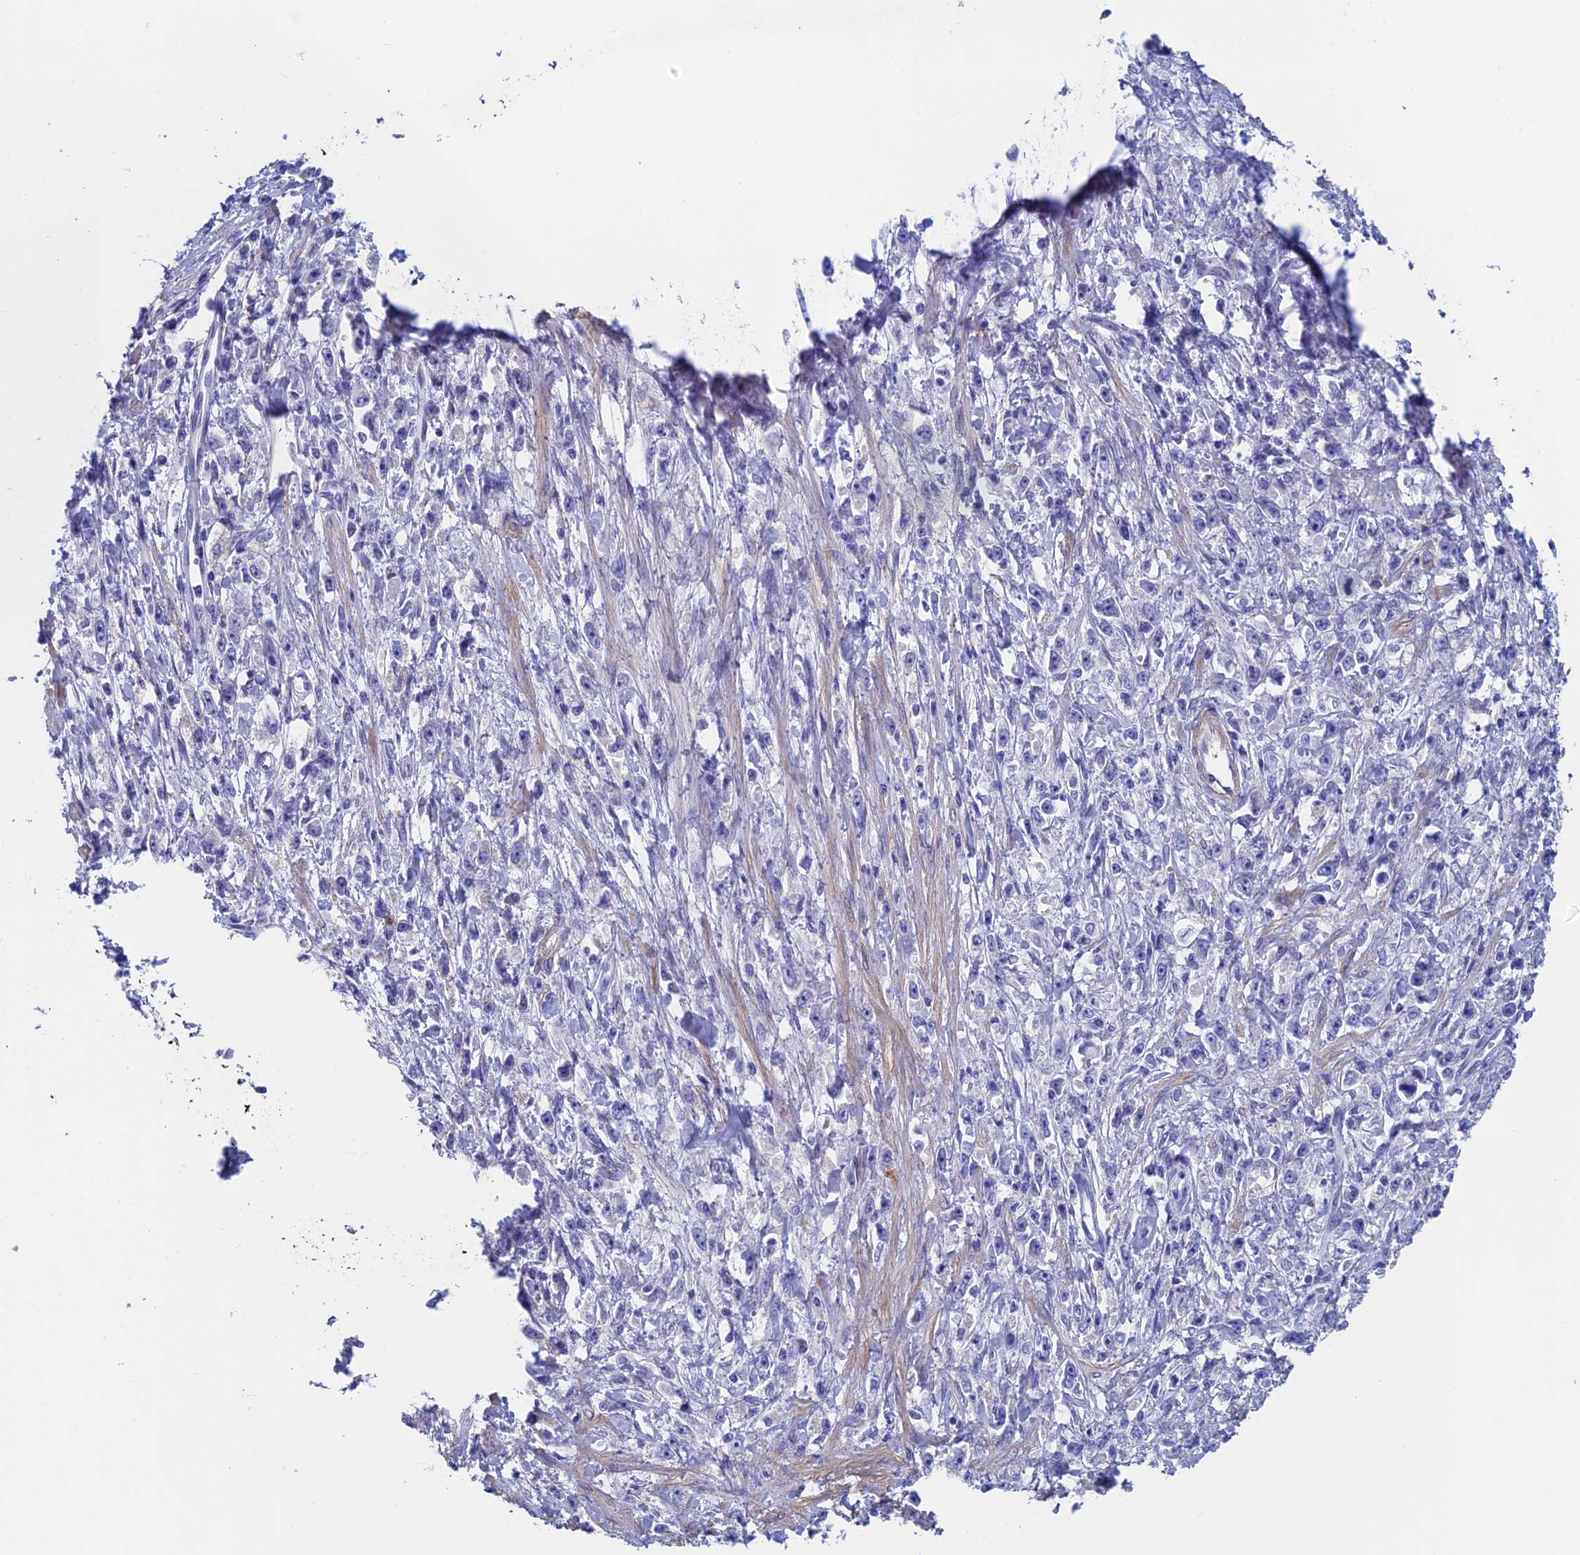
{"staining": {"intensity": "negative", "quantity": "none", "location": "none"}, "tissue": "stomach cancer", "cell_type": "Tumor cells", "image_type": "cancer", "snomed": [{"axis": "morphology", "description": "Adenocarcinoma, NOS"}, {"axis": "topography", "description": "Stomach"}], "caption": "Adenocarcinoma (stomach) stained for a protein using immunohistochemistry (IHC) shows no expression tumor cells.", "gene": "ADH7", "patient": {"sex": "female", "age": 59}}